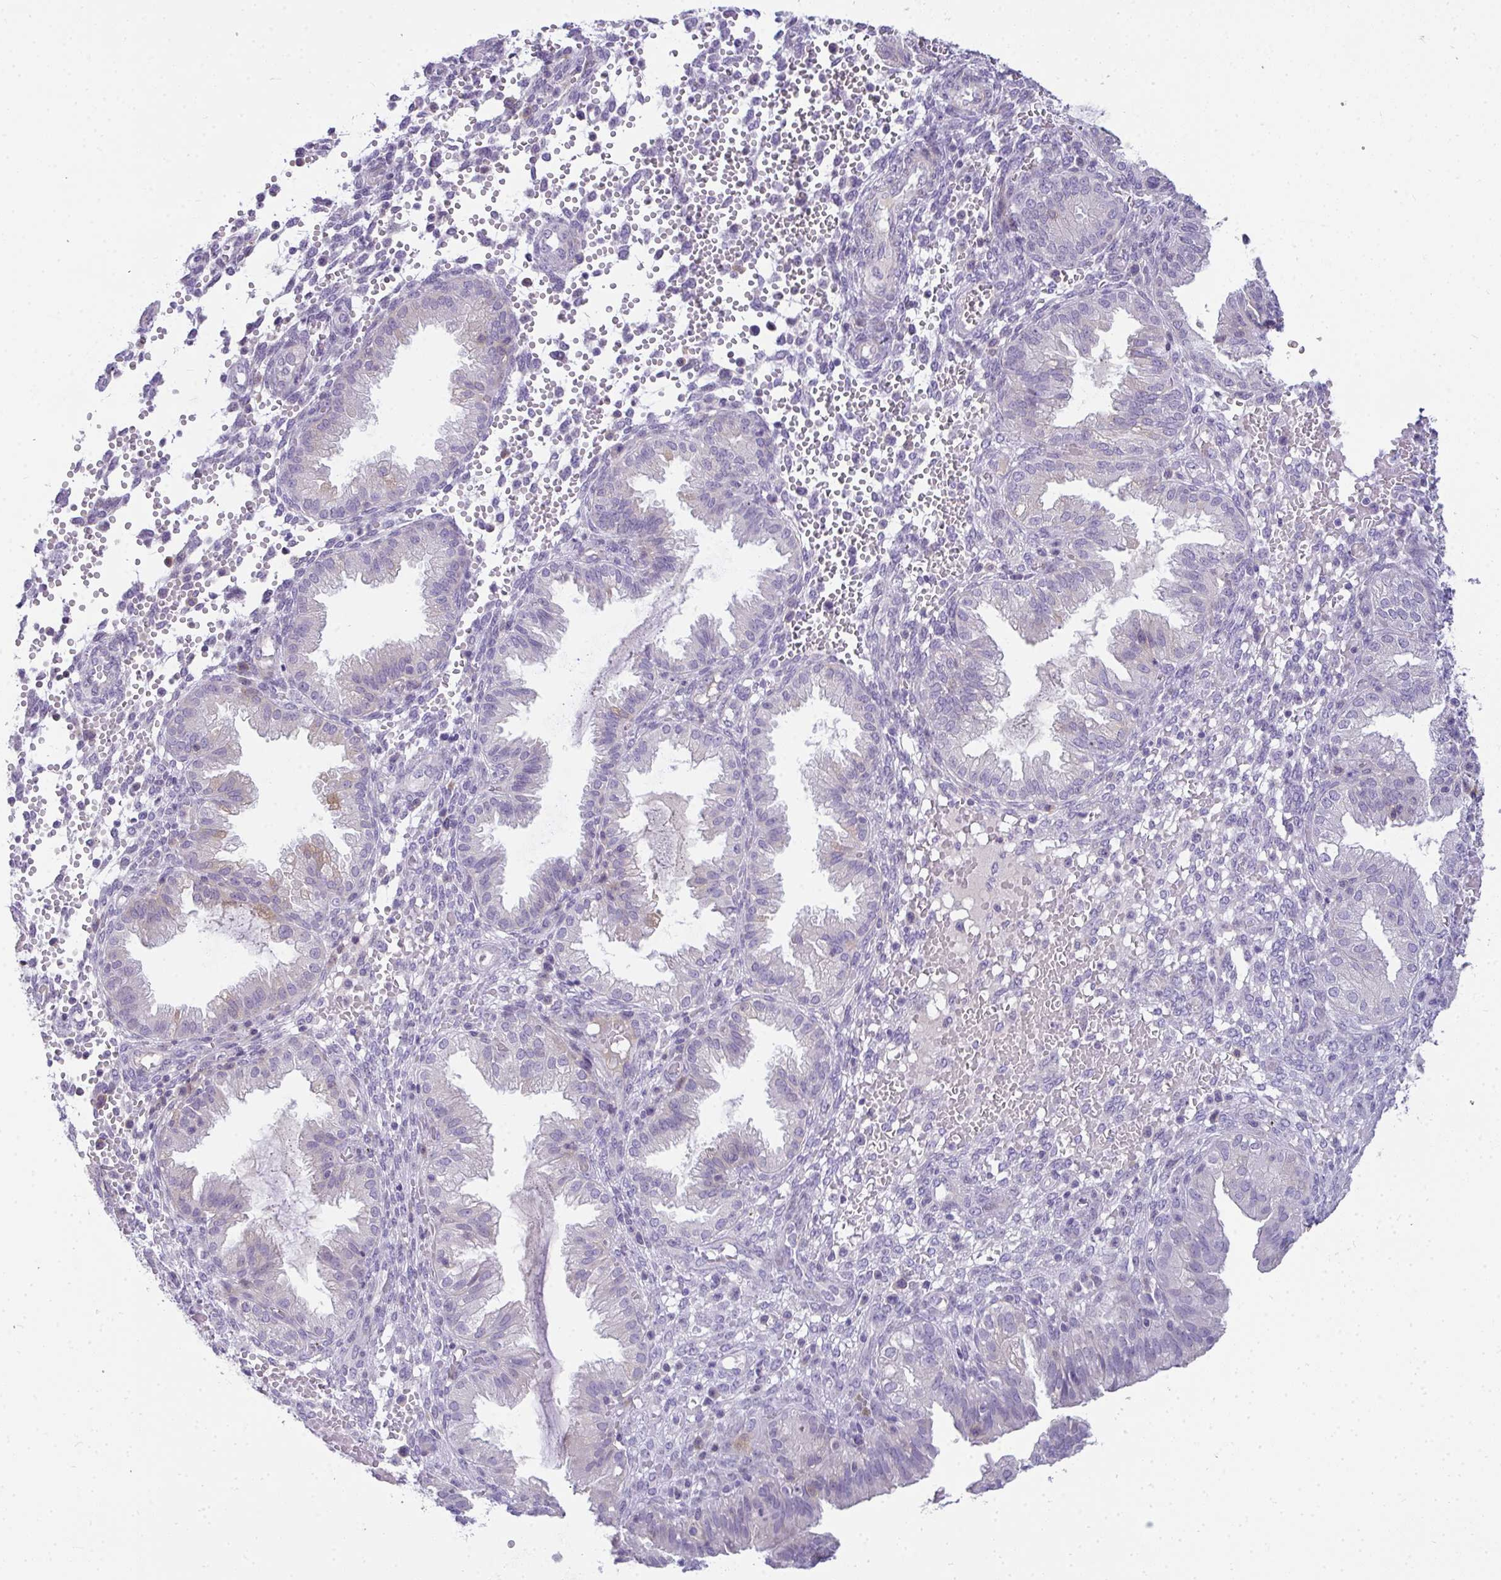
{"staining": {"intensity": "negative", "quantity": "none", "location": "none"}, "tissue": "endometrium", "cell_type": "Cells in endometrial stroma", "image_type": "normal", "snomed": [{"axis": "morphology", "description": "Normal tissue, NOS"}, {"axis": "topography", "description": "Endometrium"}], "caption": "This is an immunohistochemistry (IHC) photomicrograph of normal human endometrium. There is no positivity in cells in endometrial stroma.", "gene": "AK5", "patient": {"sex": "female", "age": 33}}